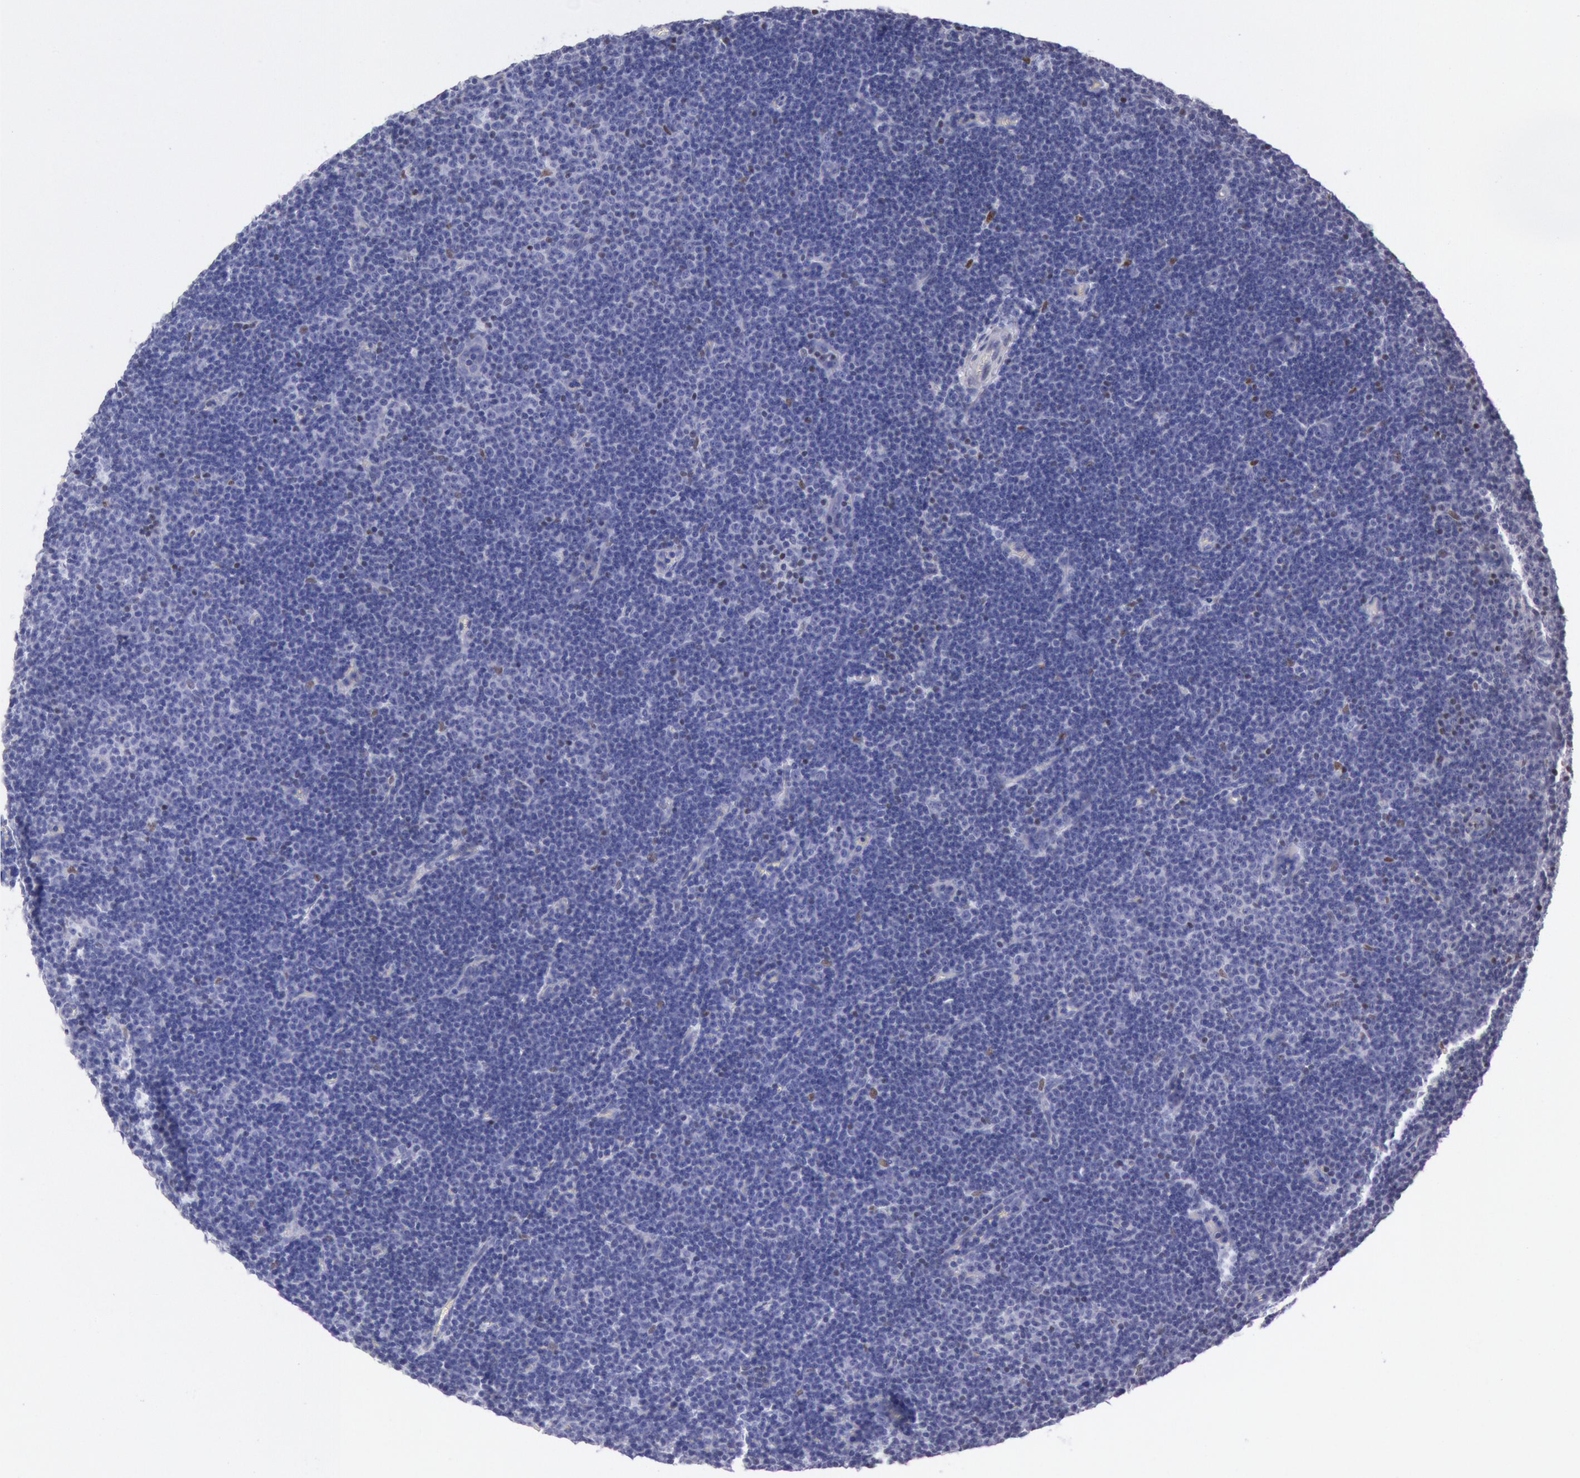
{"staining": {"intensity": "negative", "quantity": "none", "location": "none"}, "tissue": "lymphoma", "cell_type": "Tumor cells", "image_type": "cancer", "snomed": [{"axis": "morphology", "description": "Malignant lymphoma, non-Hodgkin's type, Low grade"}, {"axis": "topography", "description": "Lymph node"}], "caption": "There is no significant expression in tumor cells of lymphoma.", "gene": "RPS6KA5", "patient": {"sex": "male", "age": 57}}